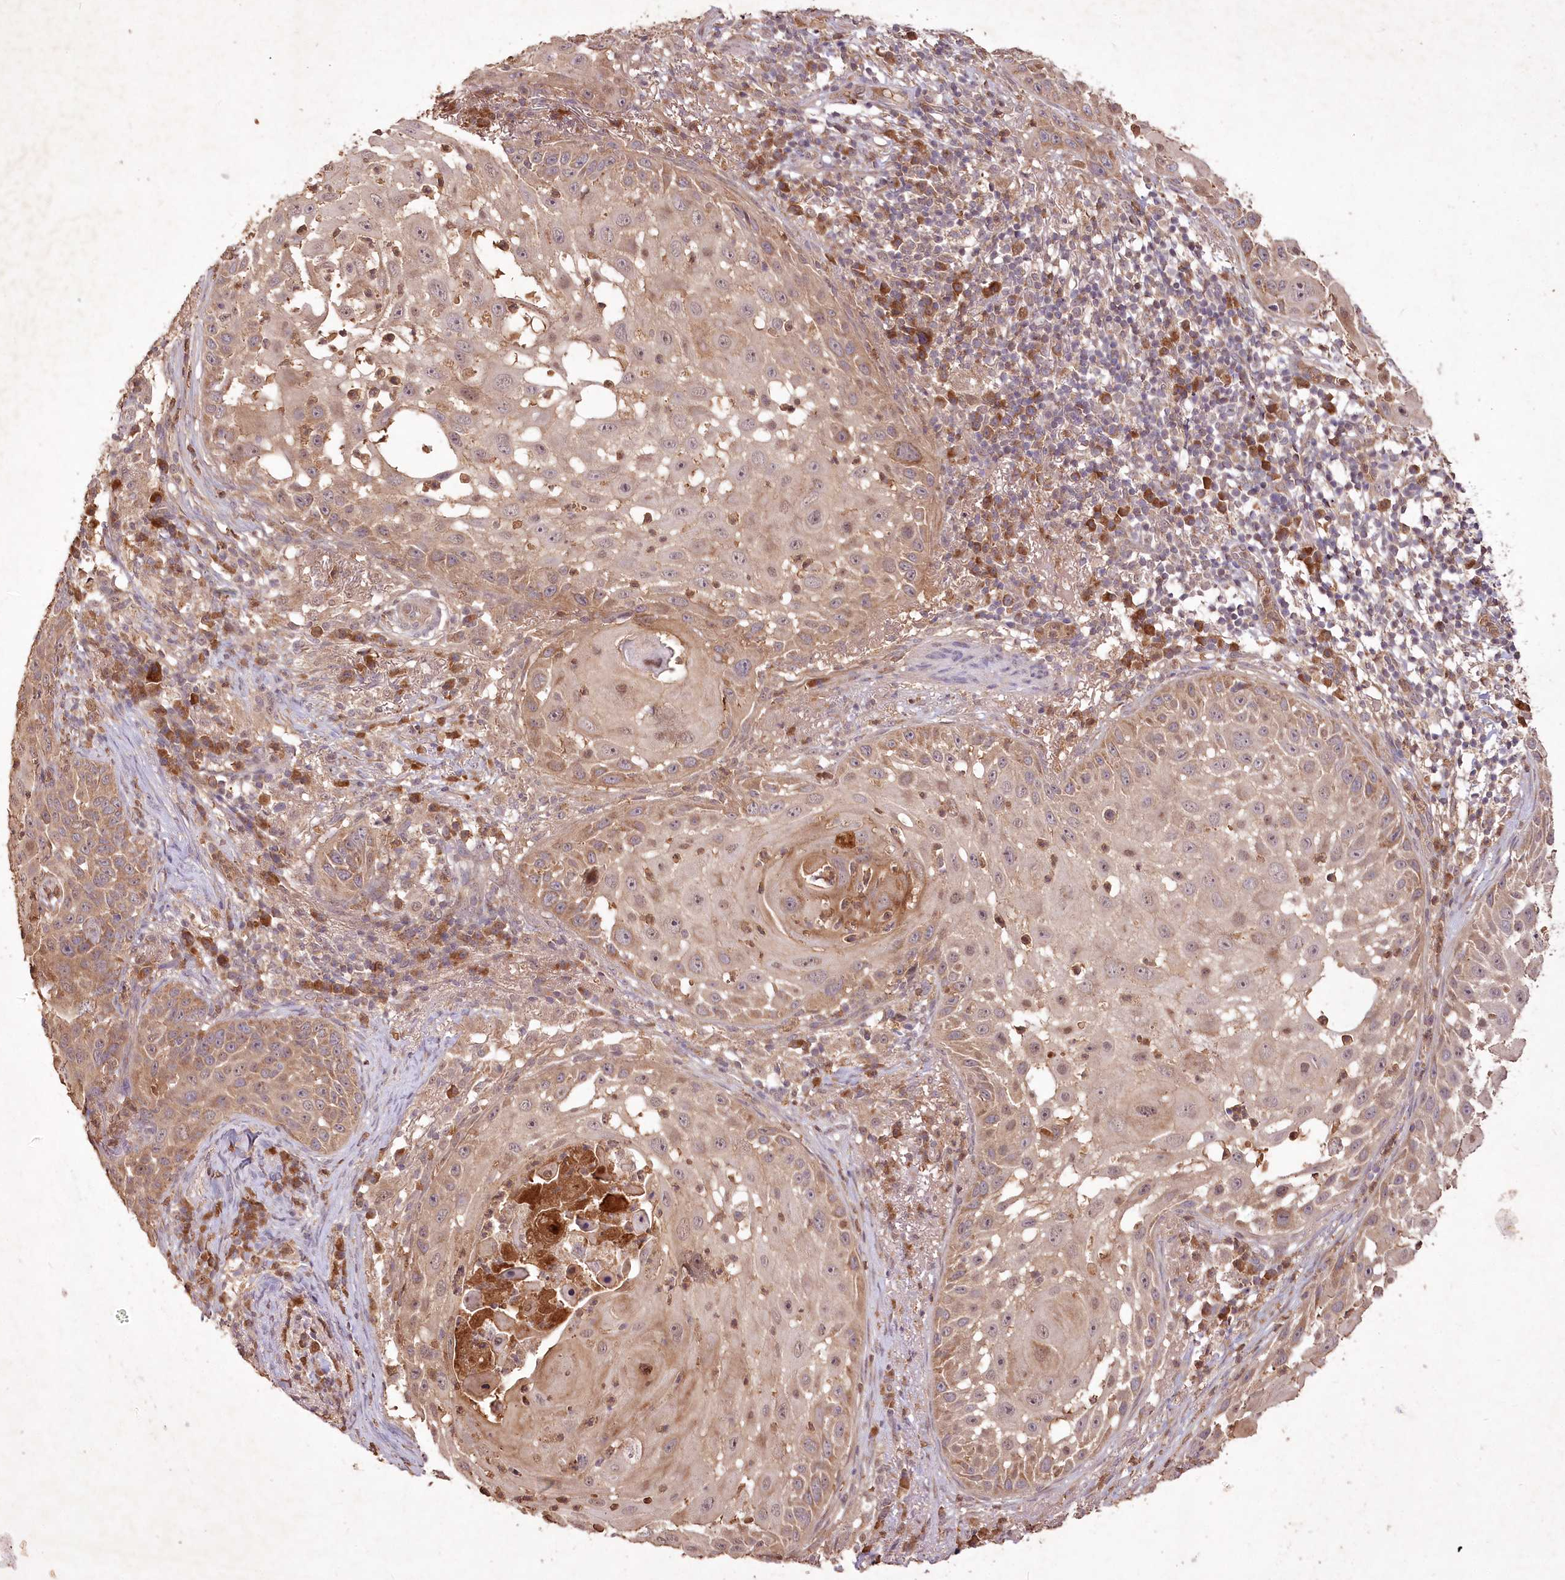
{"staining": {"intensity": "moderate", "quantity": ">75%", "location": "cytoplasmic/membranous"}, "tissue": "skin cancer", "cell_type": "Tumor cells", "image_type": "cancer", "snomed": [{"axis": "morphology", "description": "Squamous cell carcinoma, NOS"}, {"axis": "topography", "description": "Skin"}], "caption": "IHC of skin cancer displays medium levels of moderate cytoplasmic/membranous positivity in approximately >75% of tumor cells.", "gene": "IRAK1BP1", "patient": {"sex": "female", "age": 44}}